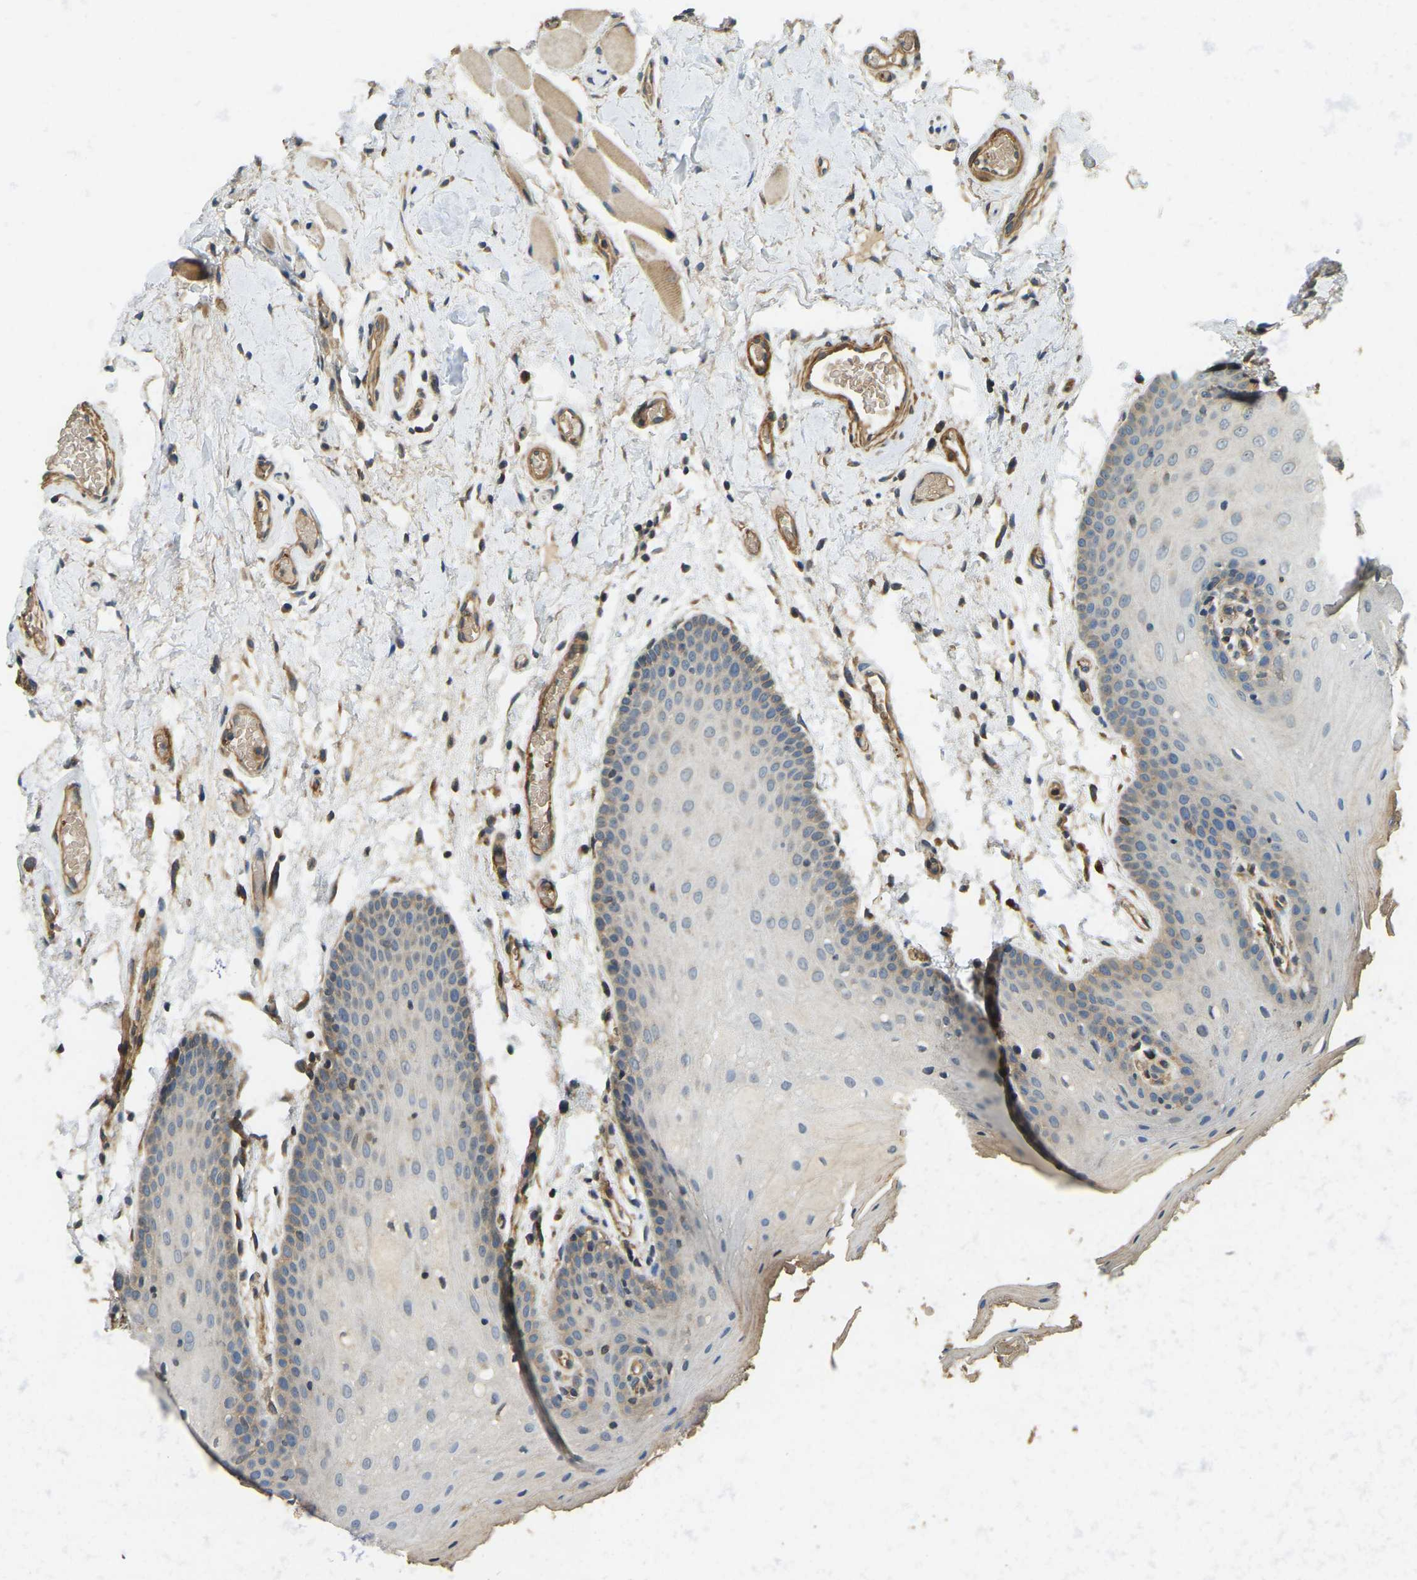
{"staining": {"intensity": "weak", "quantity": "25%-75%", "location": "cytoplasmic/membranous"}, "tissue": "oral mucosa", "cell_type": "Squamous epithelial cells", "image_type": "normal", "snomed": [{"axis": "morphology", "description": "Normal tissue, NOS"}, {"axis": "morphology", "description": "Squamous cell carcinoma, NOS"}, {"axis": "topography", "description": "Oral tissue"}, {"axis": "topography", "description": "Head-Neck"}], "caption": "Immunohistochemical staining of benign oral mucosa demonstrates weak cytoplasmic/membranous protein expression in approximately 25%-75% of squamous epithelial cells.", "gene": "ERGIC1", "patient": {"sex": "male", "age": 71}}